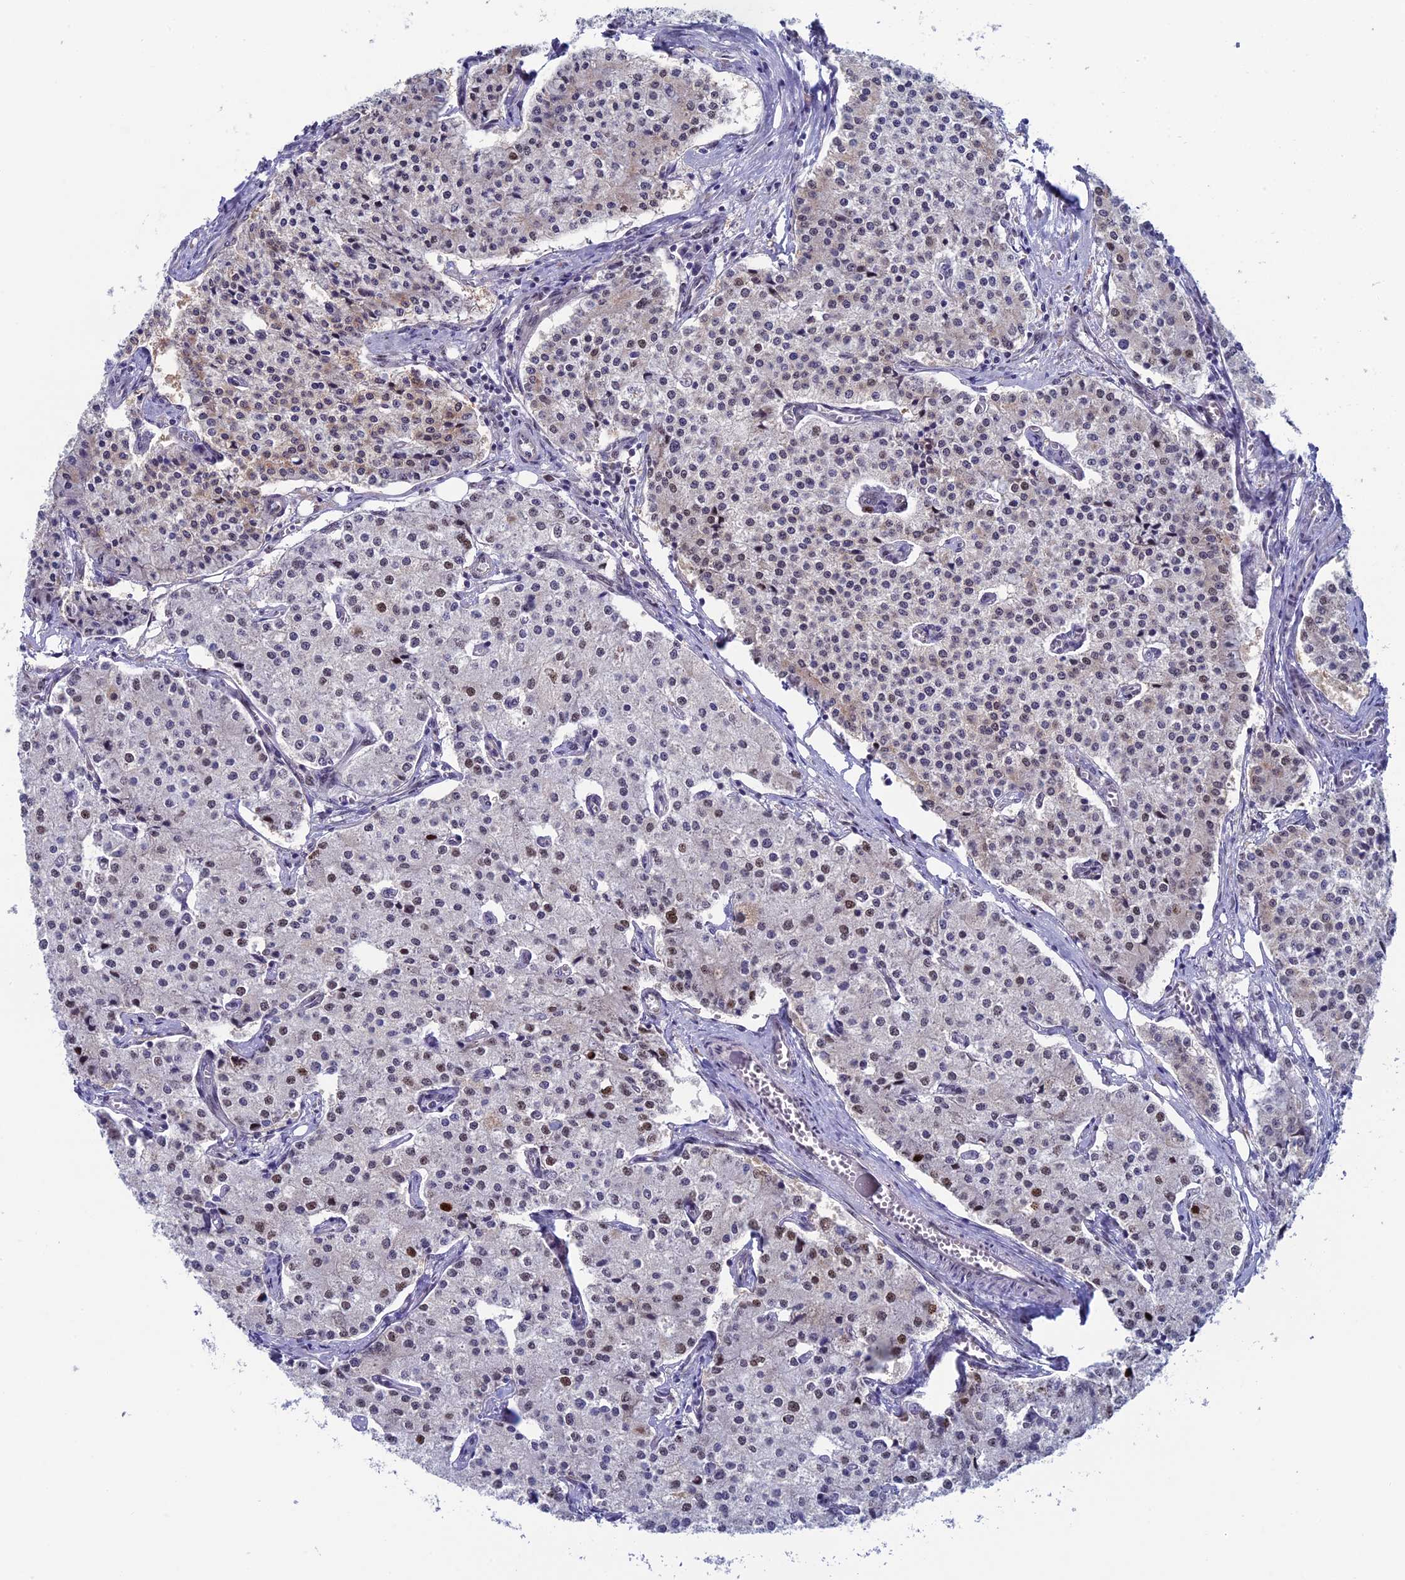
{"staining": {"intensity": "weak", "quantity": "25%-75%", "location": "nuclear"}, "tissue": "carcinoid", "cell_type": "Tumor cells", "image_type": "cancer", "snomed": [{"axis": "morphology", "description": "Carcinoid, malignant, NOS"}, {"axis": "topography", "description": "Colon"}], "caption": "The histopathology image exhibits staining of carcinoid, revealing weak nuclear protein expression (brown color) within tumor cells. (DAB = brown stain, brightfield microscopy at high magnification).", "gene": "CCDC86", "patient": {"sex": "female", "age": 52}}